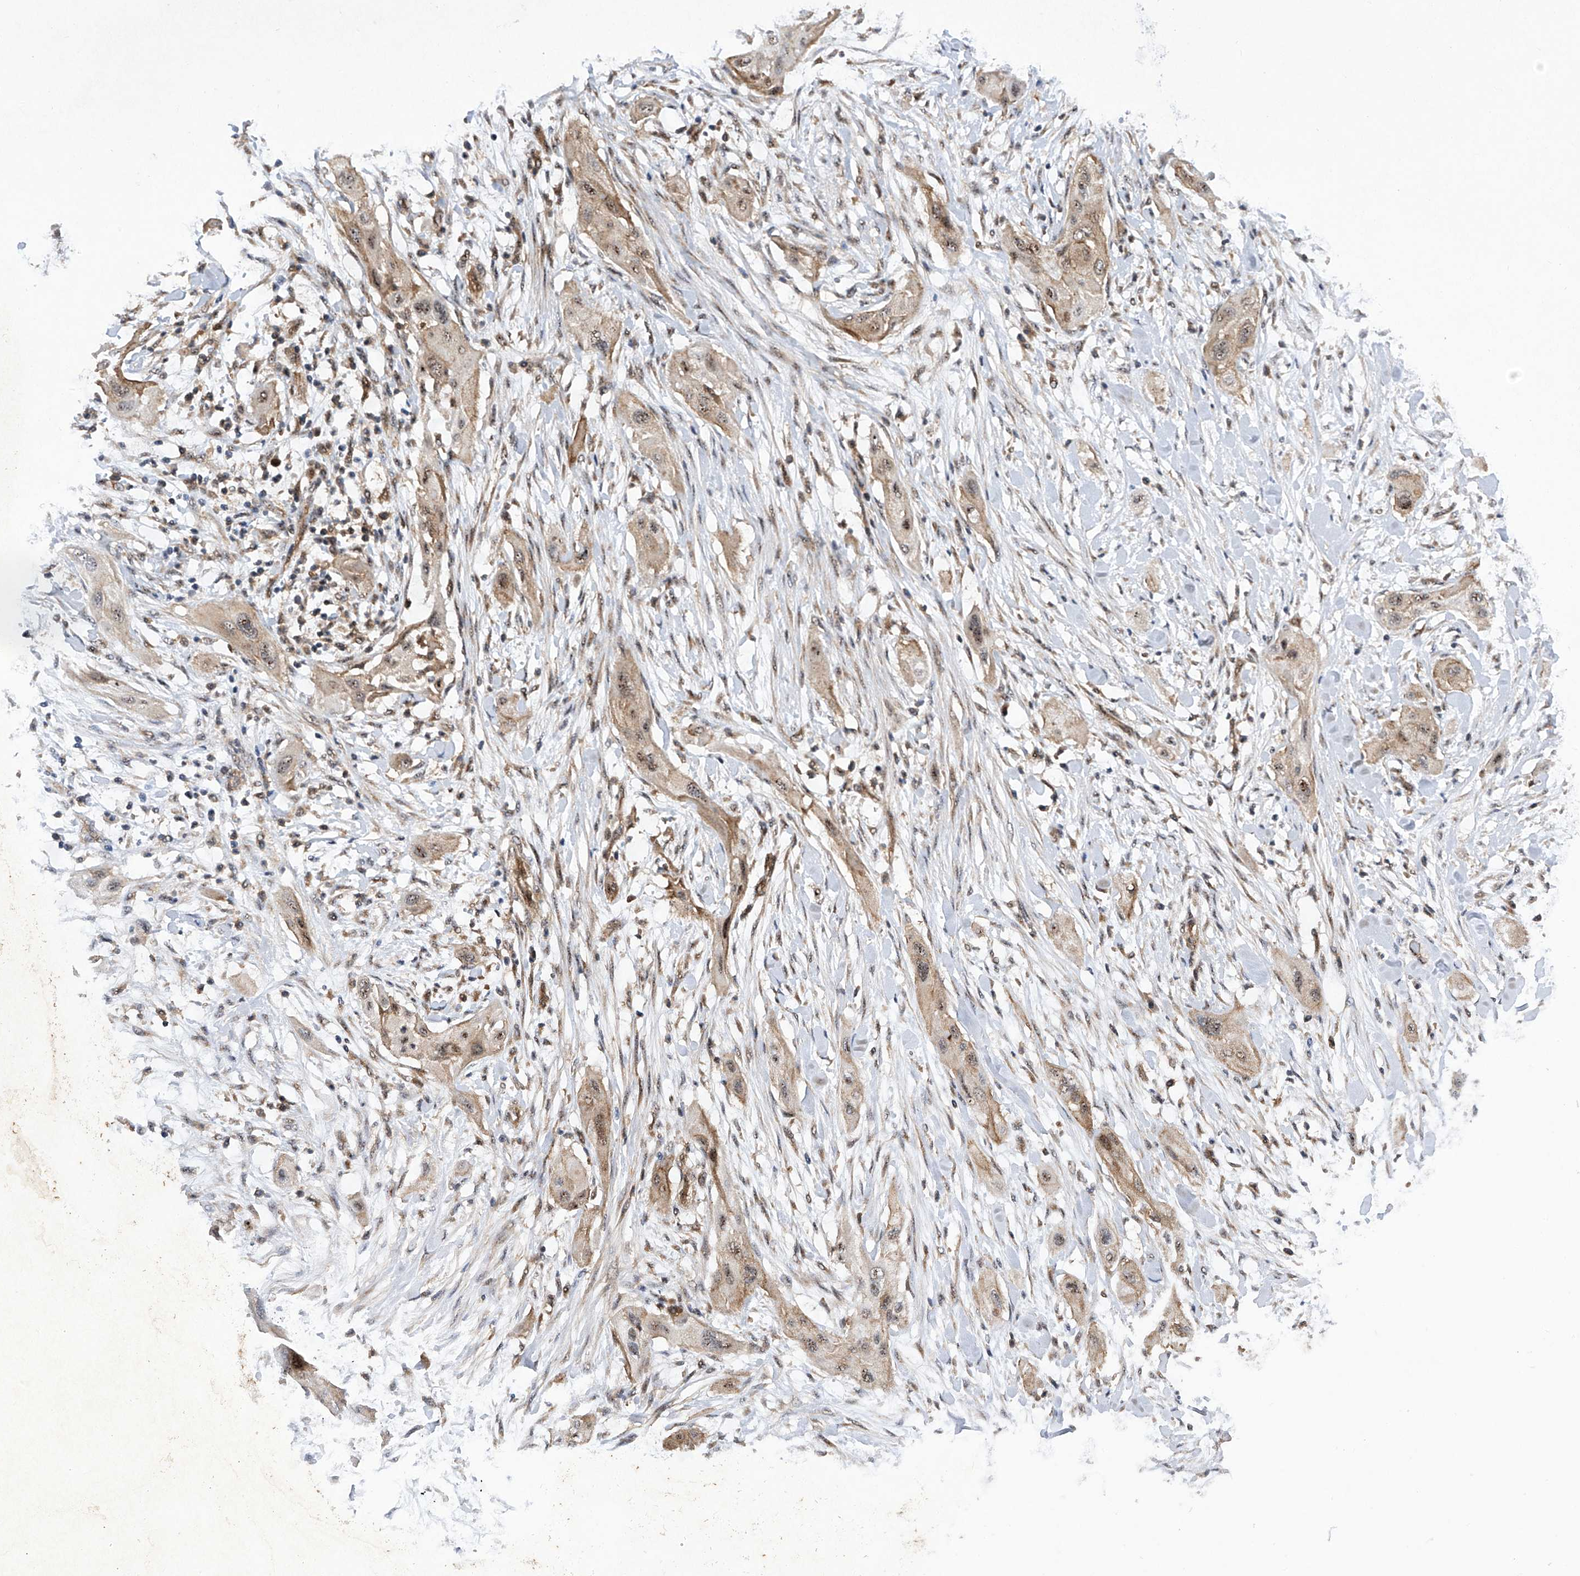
{"staining": {"intensity": "weak", "quantity": ">75%", "location": "cytoplasmic/membranous"}, "tissue": "lung cancer", "cell_type": "Tumor cells", "image_type": "cancer", "snomed": [{"axis": "morphology", "description": "Squamous cell carcinoma, NOS"}, {"axis": "topography", "description": "Lung"}], "caption": "This is an image of immunohistochemistry staining of squamous cell carcinoma (lung), which shows weak expression in the cytoplasmic/membranous of tumor cells.", "gene": "CISH", "patient": {"sex": "female", "age": 47}}